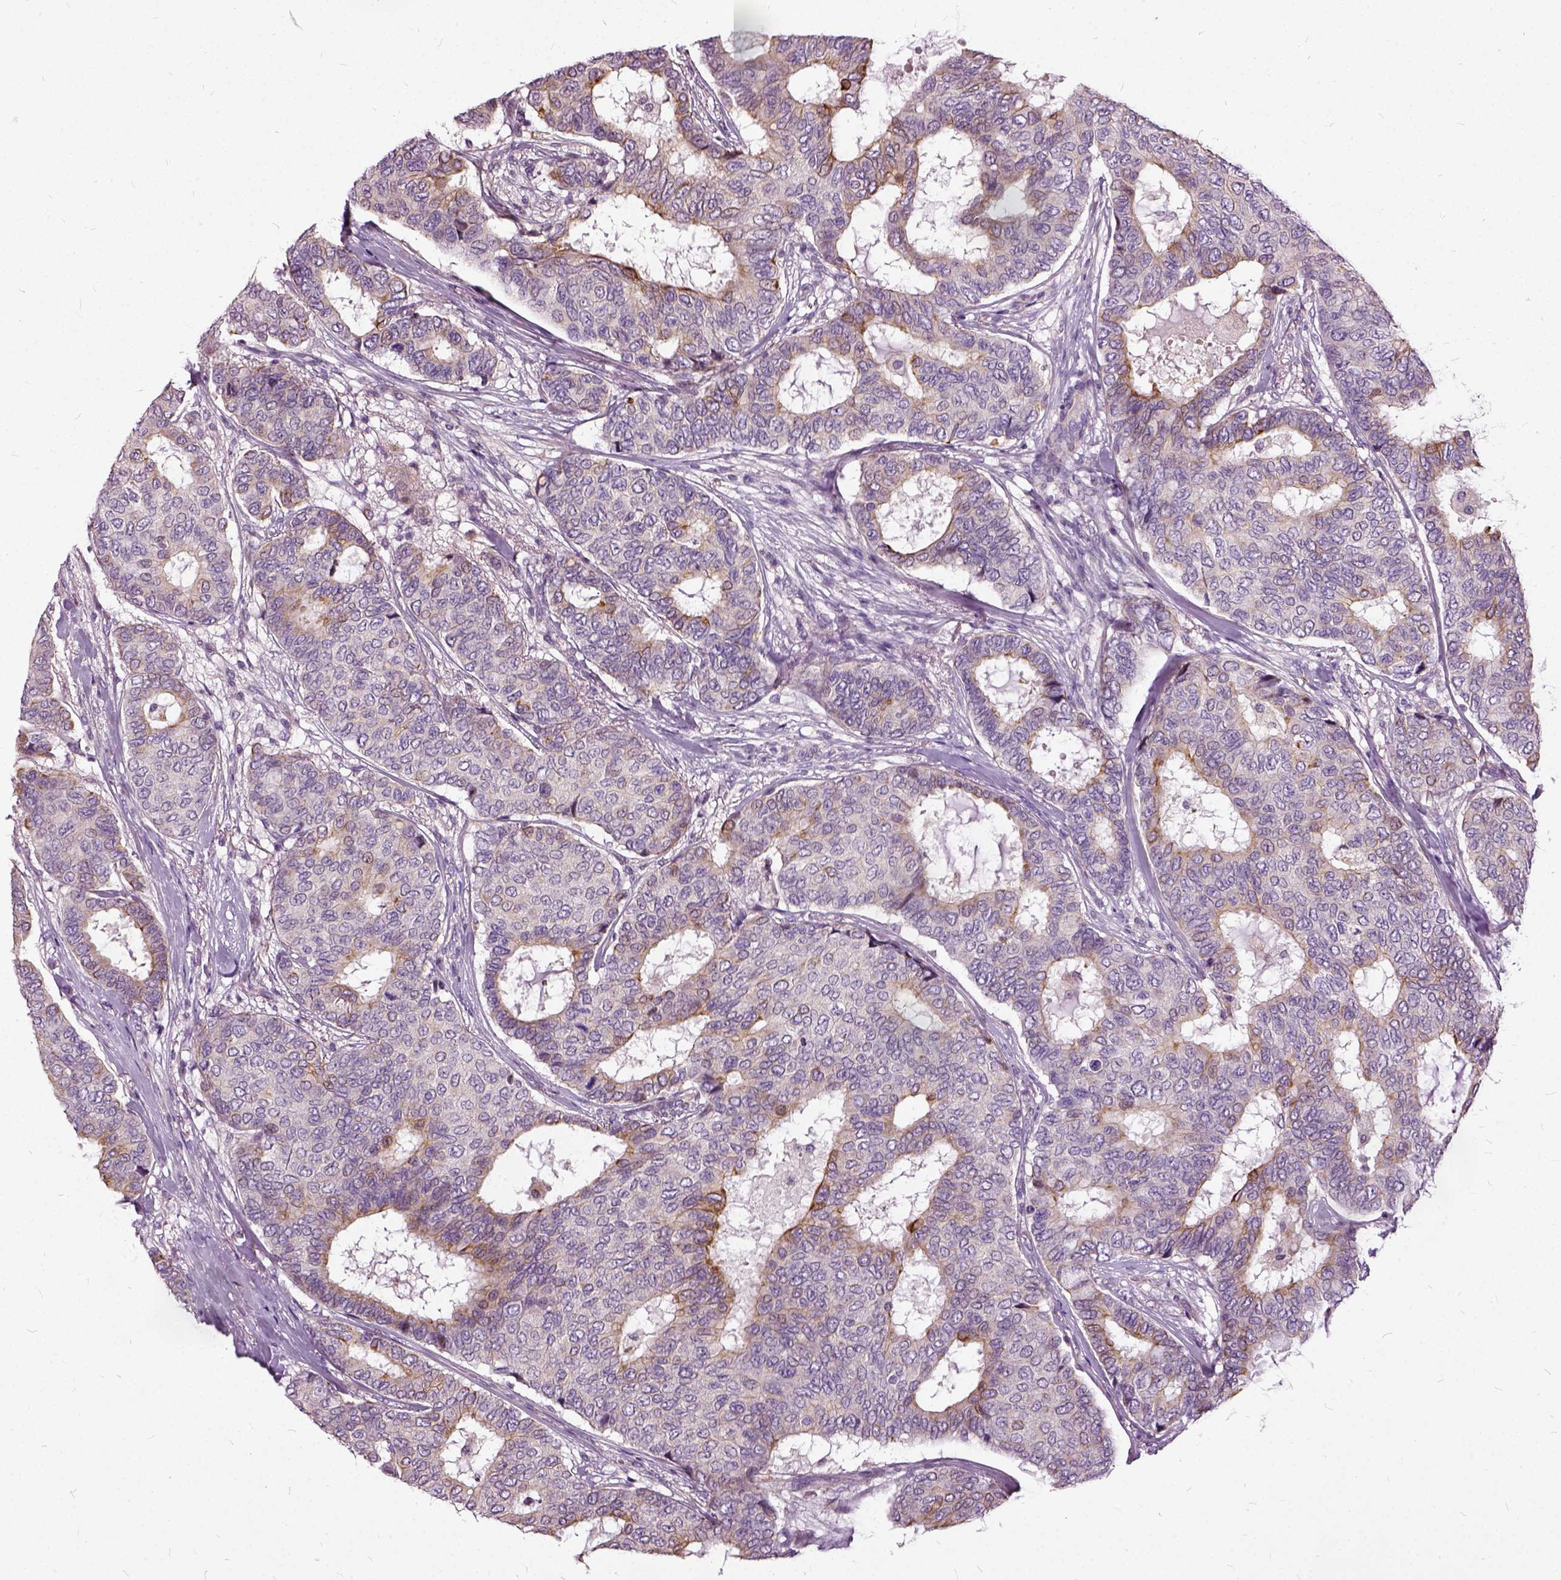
{"staining": {"intensity": "moderate", "quantity": "<25%", "location": "cytoplasmic/membranous"}, "tissue": "breast cancer", "cell_type": "Tumor cells", "image_type": "cancer", "snomed": [{"axis": "morphology", "description": "Duct carcinoma"}, {"axis": "topography", "description": "Breast"}], "caption": "Immunohistochemical staining of breast intraductal carcinoma reveals low levels of moderate cytoplasmic/membranous expression in about <25% of tumor cells. The staining was performed using DAB (3,3'-diaminobenzidine) to visualize the protein expression in brown, while the nuclei were stained in blue with hematoxylin (Magnification: 20x).", "gene": "ILRUN", "patient": {"sex": "female", "age": 75}}